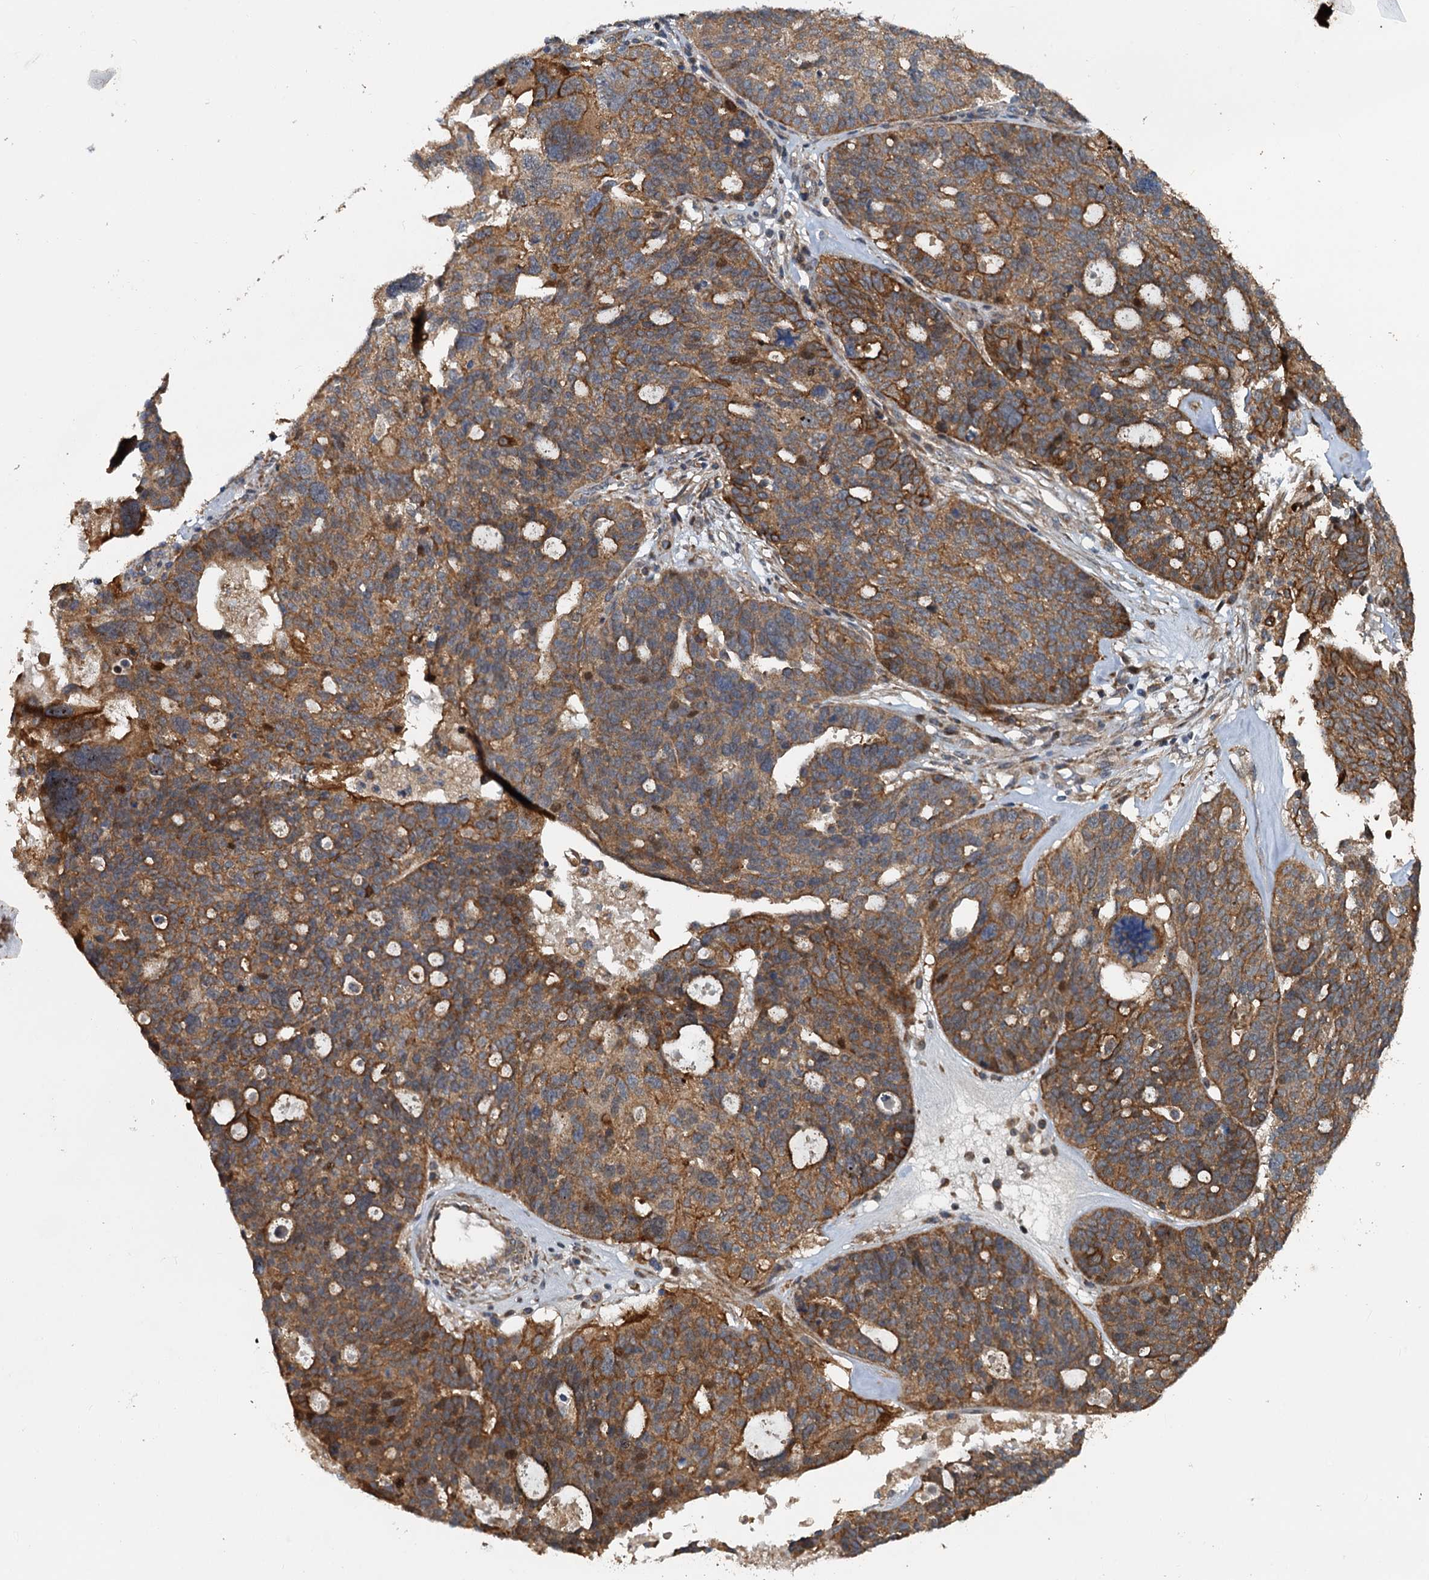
{"staining": {"intensity": "moderate", "quantity": ">75%", "location": "cytoplasmic/membranous"}, "tissue": "ovarian cancer", "cell_type": "Tumor cells", "image_type": "cancer", "snomed": [{"axis": "morphology", "description": "Cystadenocarcinoma, serous, NOS"}, {"axis": "topography", "description": "Ovary"}], "caption": "There is medium levels of moderate cytoplasmic/membranous positivity in tumor cells of ovarian cancer, as demonstrated by immunohistochemical staining (brown color).", "gene": "LRRK2", "patient": {"sex": "female", "age": 59}}